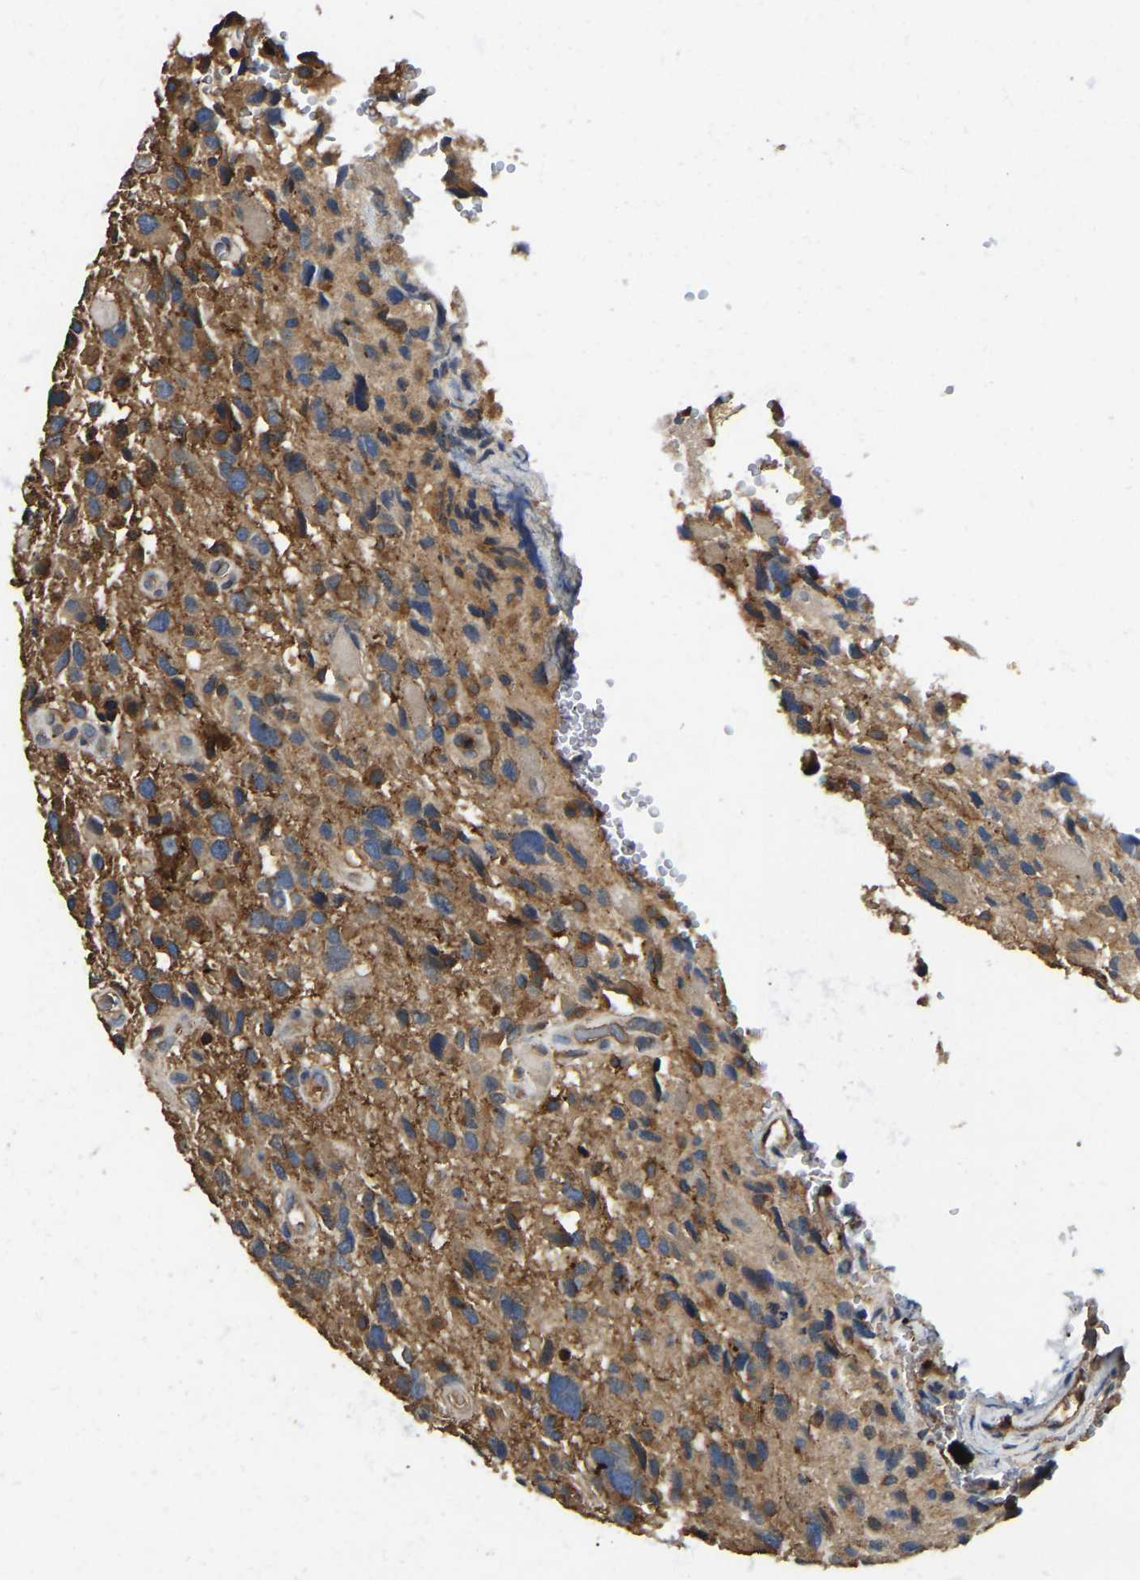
{"staining": {"intensity": "moderate", "quantity": ">75%", "location": "cytoplasmic/membranous"}, "tissue": "glioma", "cell_type": "Tumor cells", "image_type": "cancer", "snomed": [{"axis": "morphology", "description": "Glioma, malignant, High grade"}, {"axis": "topography", "description": "Brain"}], "caption": "High-power microscopy captured an immunohistochemistry micrograph of malignant high-grade glioma, revealing moderate cytoplasmic/membranous staining in about >75% of tumor cells.", "gene": "SMPD2", "patient": {"sex": "male", "age": 33}}